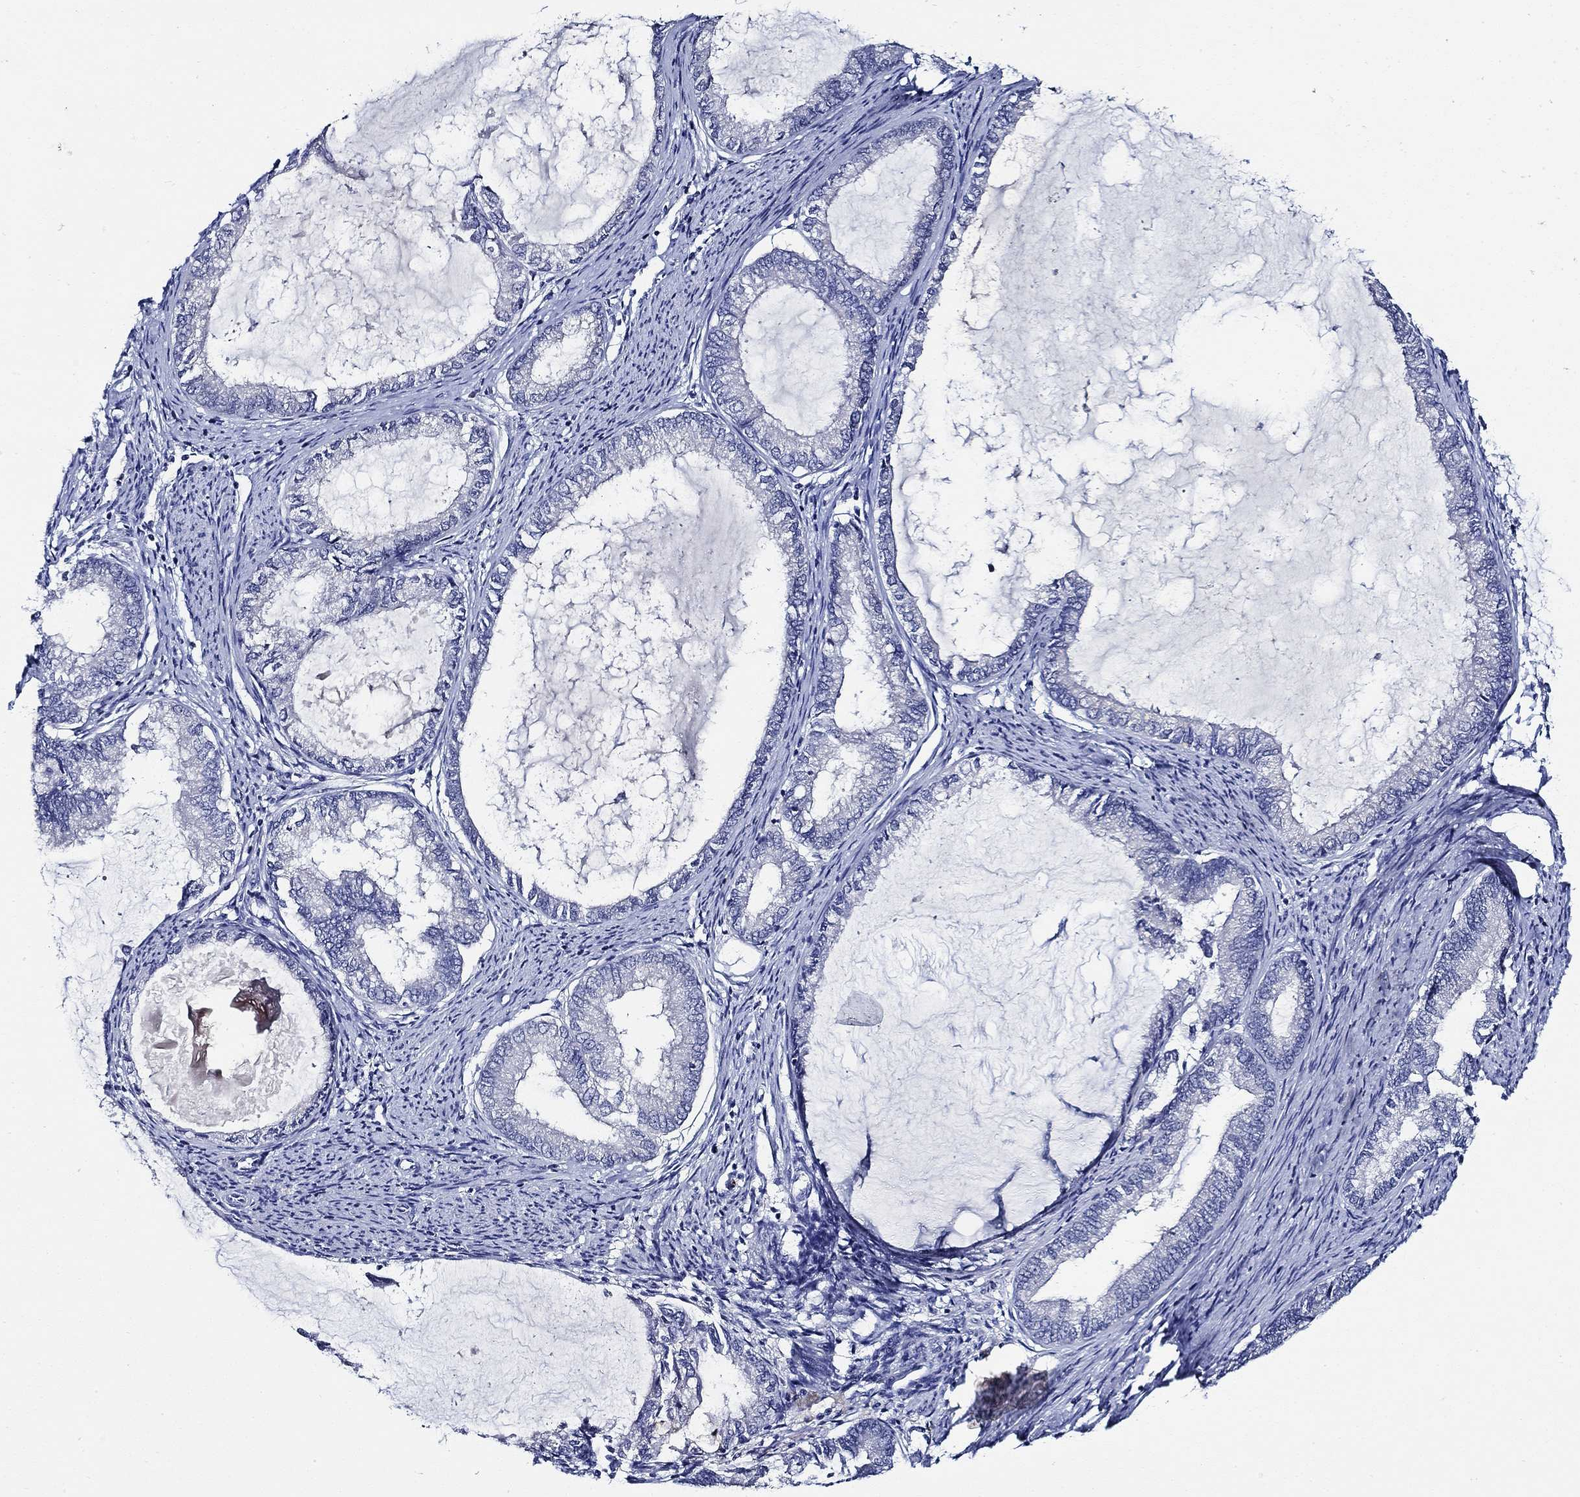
{"staining": {"intensity": "negative", "quantity": "none", "location": "none"}, "tissue": "endometrial cancer", "cell_type": "Tumor cells", "image_type": "cancer", "snomed": [{"axis": "morphology", "description": "Adenocarcinoma, NOS"}, {"axis": "topography", "description": "Endometrium"}], "caption": "This is a micrograph of immunohistochemistry staining of endometrial cancer, which shows no staining in tumor cells.", "gene": "ALOX12", "patient": {"sex": "female", "age": 86}}